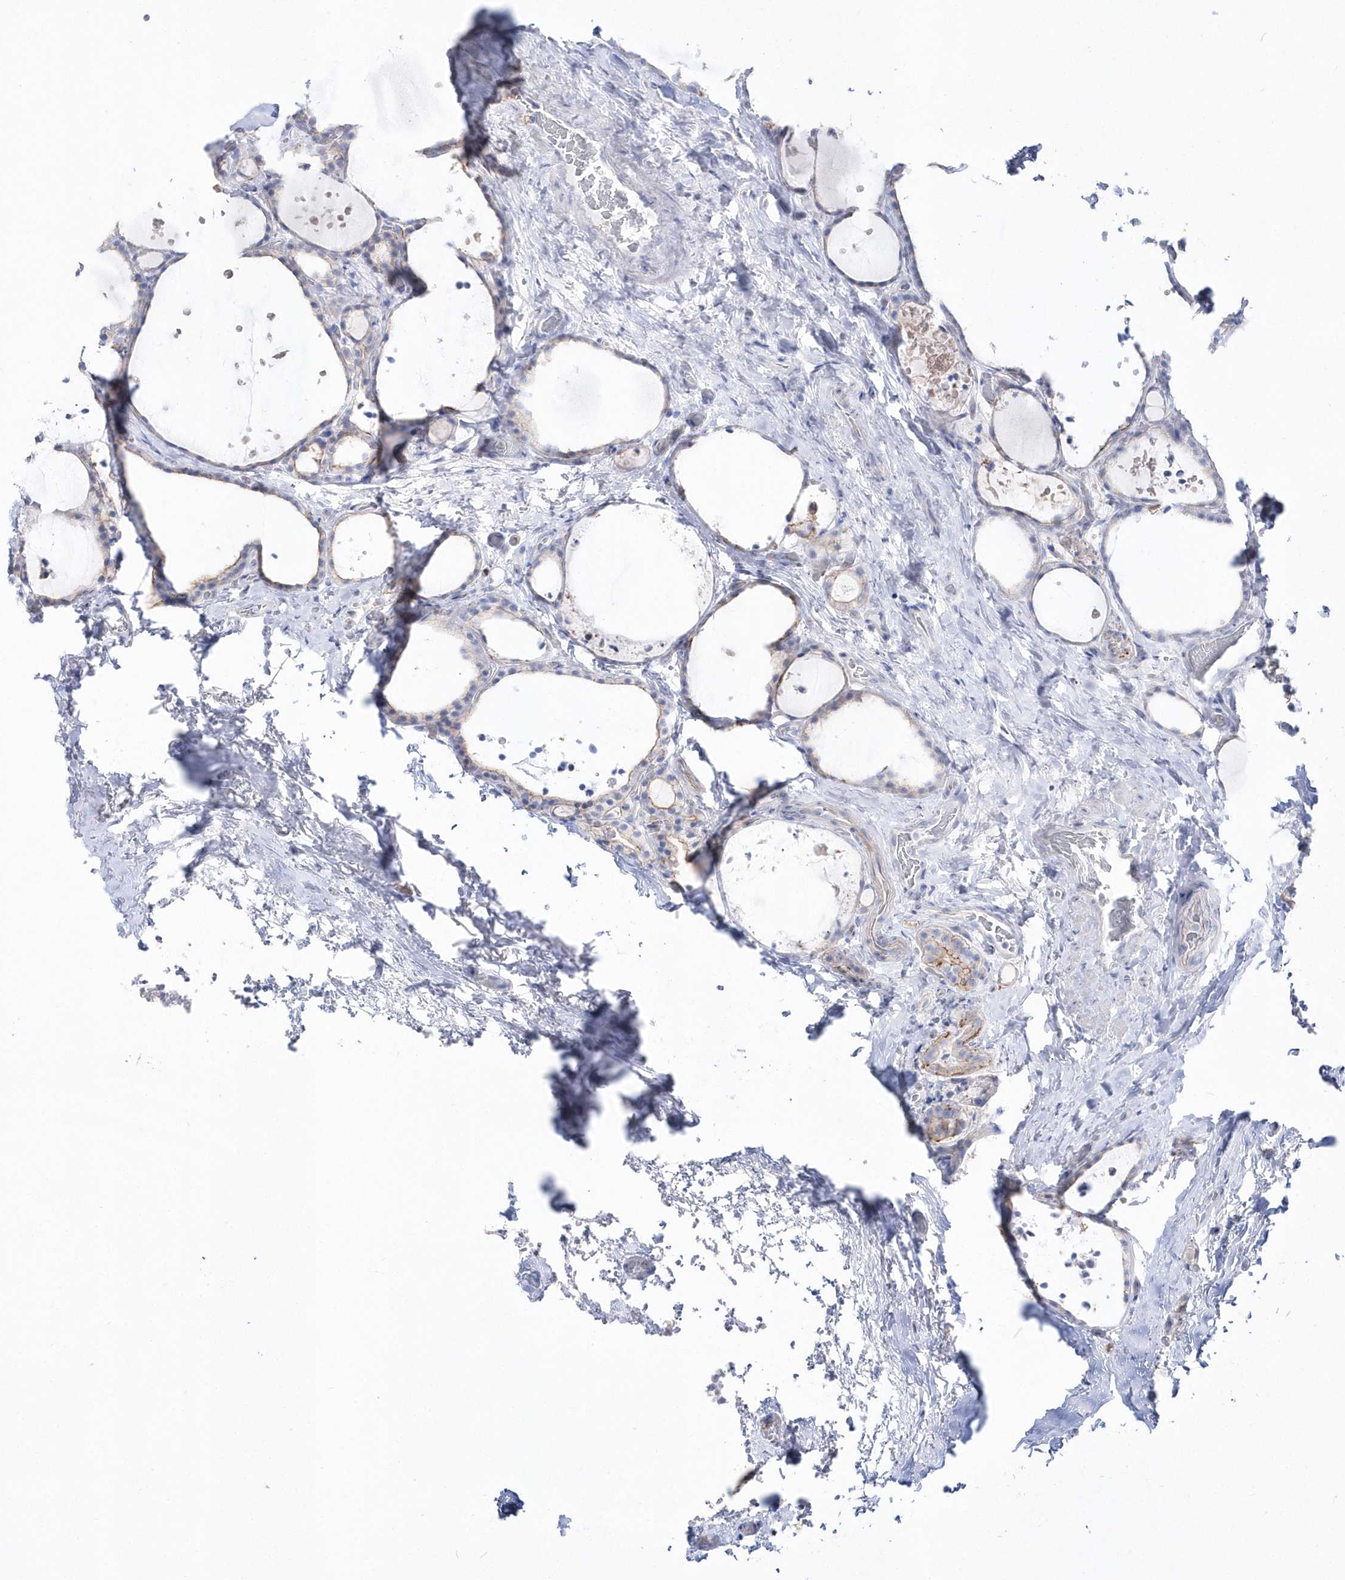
{"staining": {"intensity": "weak", "quantity": "<25%", "location": "cytoplasmic/membranous"}, "tissue": "thyroid cancer", "cell_type": "Tumor cells", "image_type": "cancer", "snomed": [{"axis": "morphology", "description": "Papillary adenocarcinoma, NOS"}, {"axis": "topography", "description": "Thyroid gland"}], "caption": "Immunohistochemistry histopathology image of thyroid cancer stained for a protein (brown), which shows no positivity in tumor cells.", "gene": "TMCO6", "patient": {"sex": "male", "age": 77}}